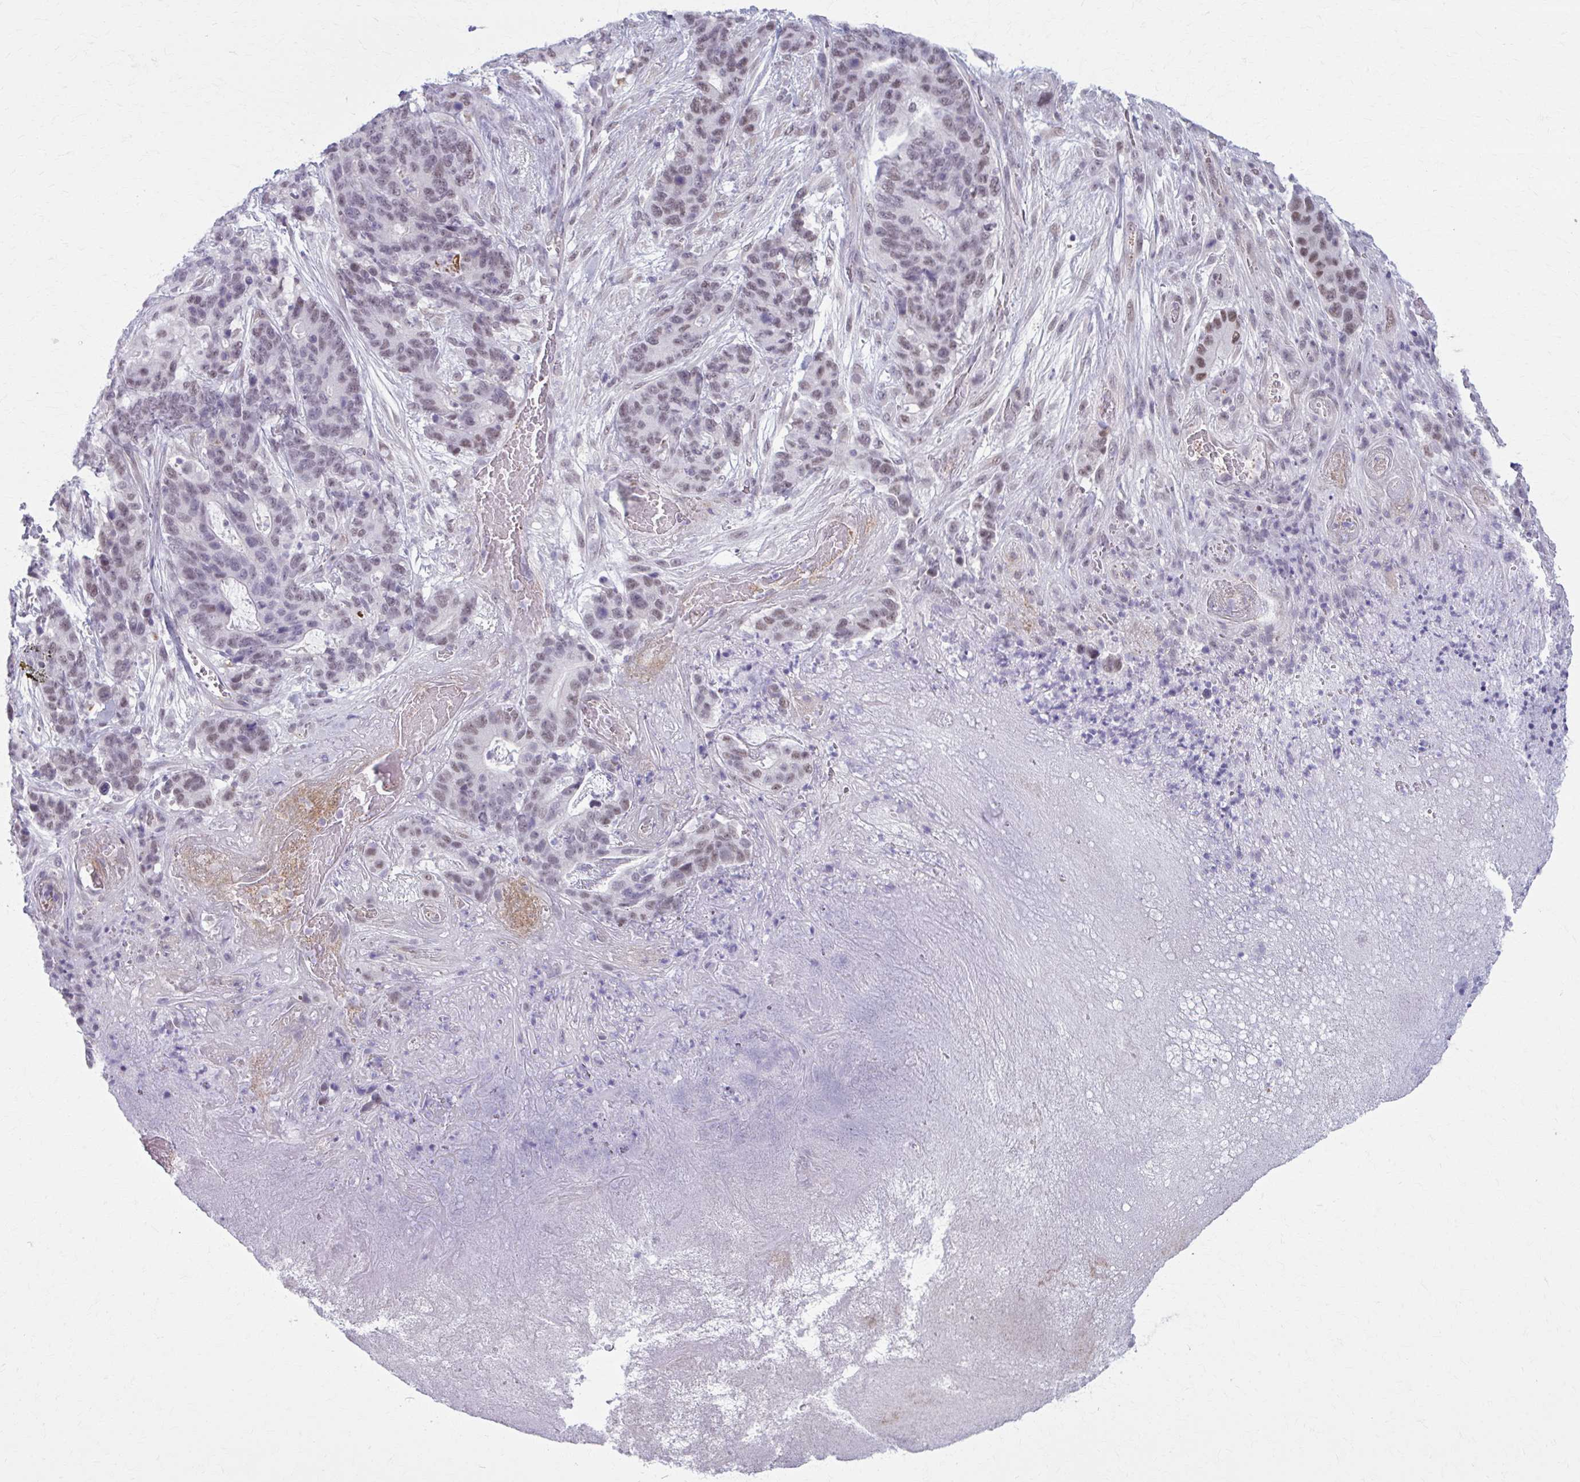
{"staining": {"intensity": "weak", "quantity": "<25%", "location": "nuclear"}, "tissue": "stomach cancer", "cell_type": "Tumor cells", "image_type": "cancer", "snomed": [{"axis": "morphology", "description": "Normal tissue, NOS"}, {"axis": "morphology", "description": "Adenocarcinoma, NOS"}, {"axis": "topography", "description": "Stomach"}], "caption": "IHC micrograph of neoplastic tissue: adenocarcinoma (stomach) stained with DAB reveals no significant protein staining in tumor cells.", "gene": "NUMBL", "patient": {"sex": "female", "age": 64}}